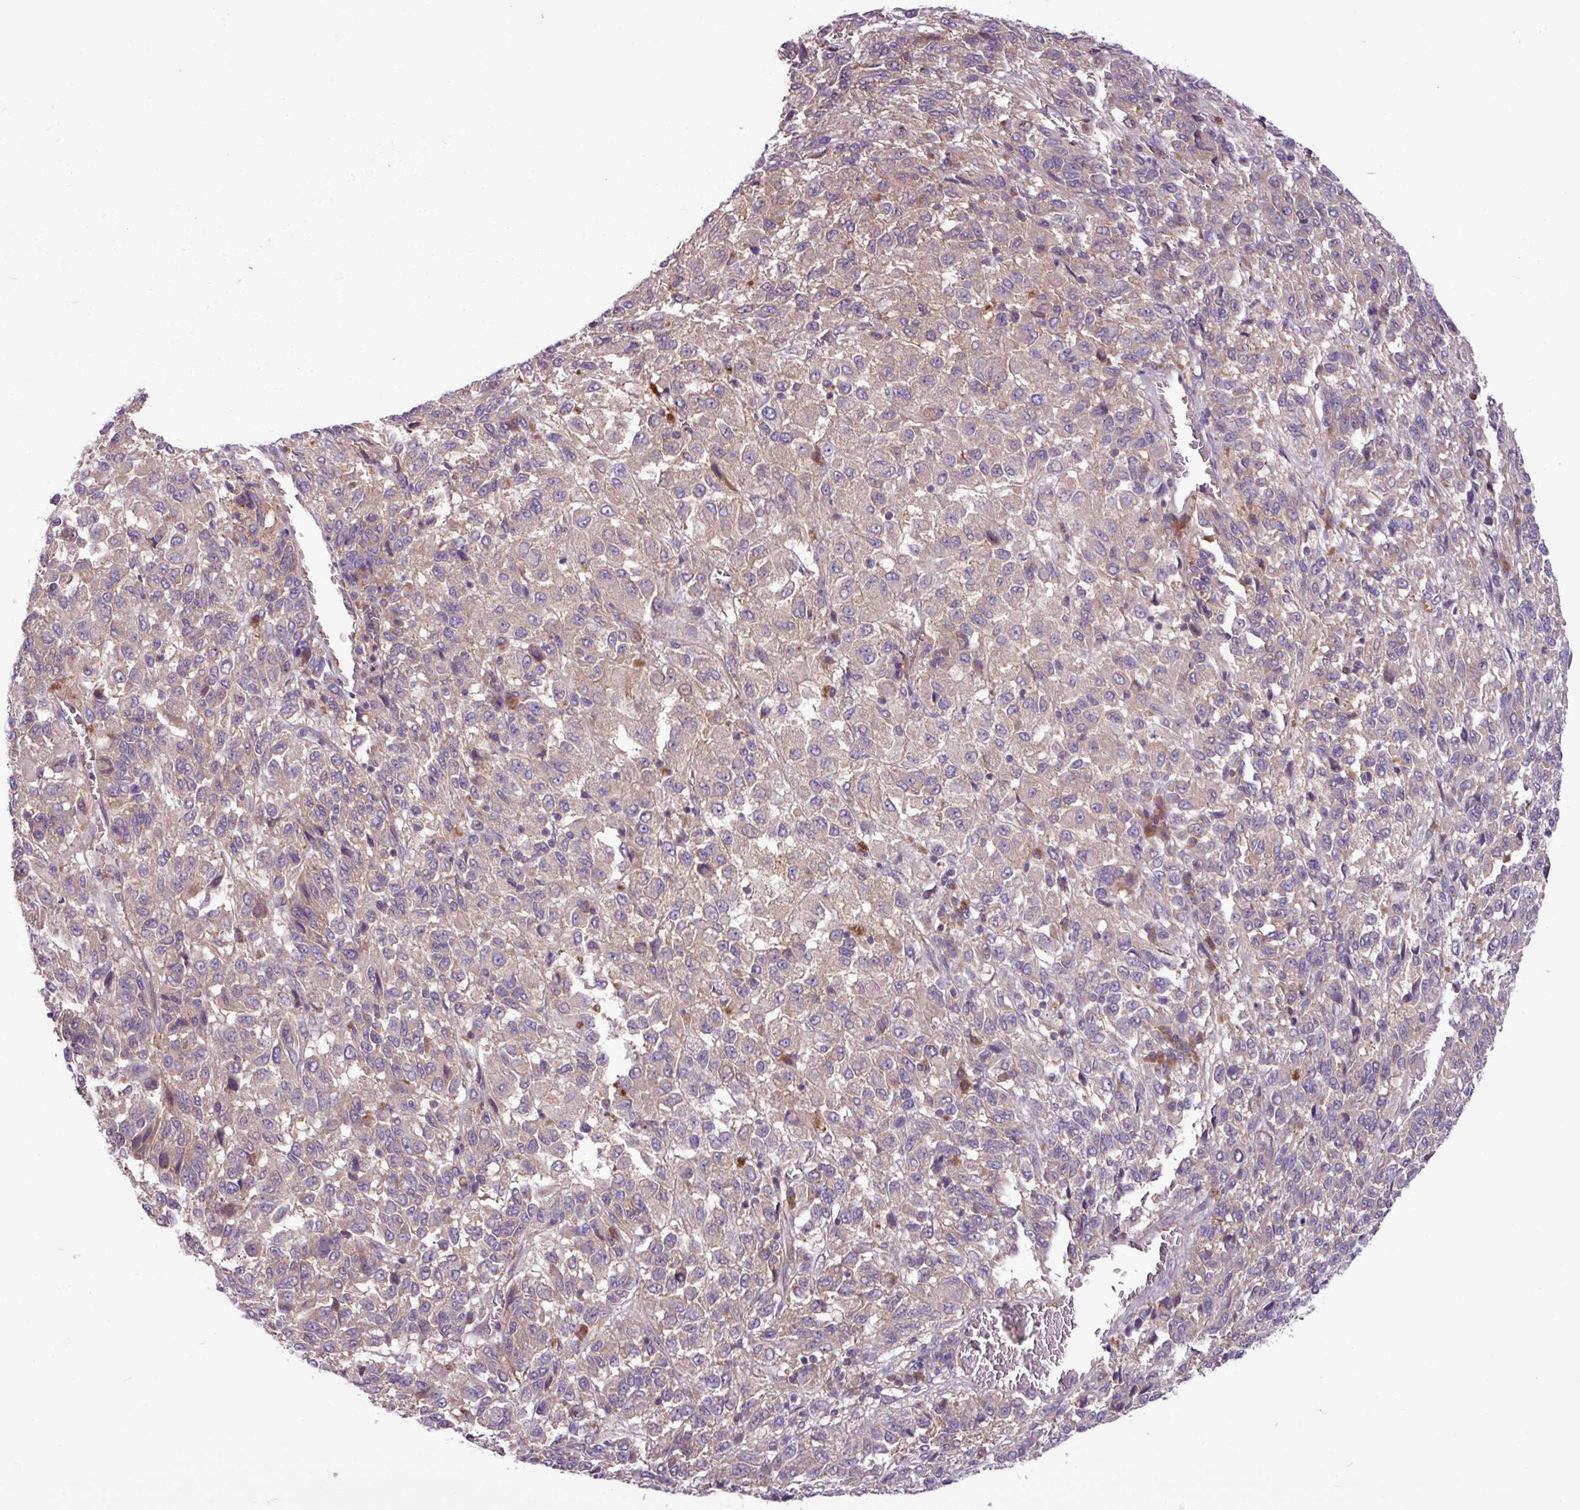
{"staining": {"intensity": "weak", "quantity": ">75%", "location": "cytoplasmic/membranous"}, "tissue": "melanoma", "cell_type": "Tumor cells", "image_type": "cancer", "snomed": [{"axis": "morphology", "description": "Malignant melanoma, Metastatic site"}, {"axis": "topography", "description": "Lung"}], "caption": "Human malignant melanoma (metastatic site) stained for a protein (brown) exhibits weak cytoplasmic/membranous positive positivity in about >75% of tumor cells.", "gene": "MROH2A", "patient": {"sex": "male", "age": 64}}